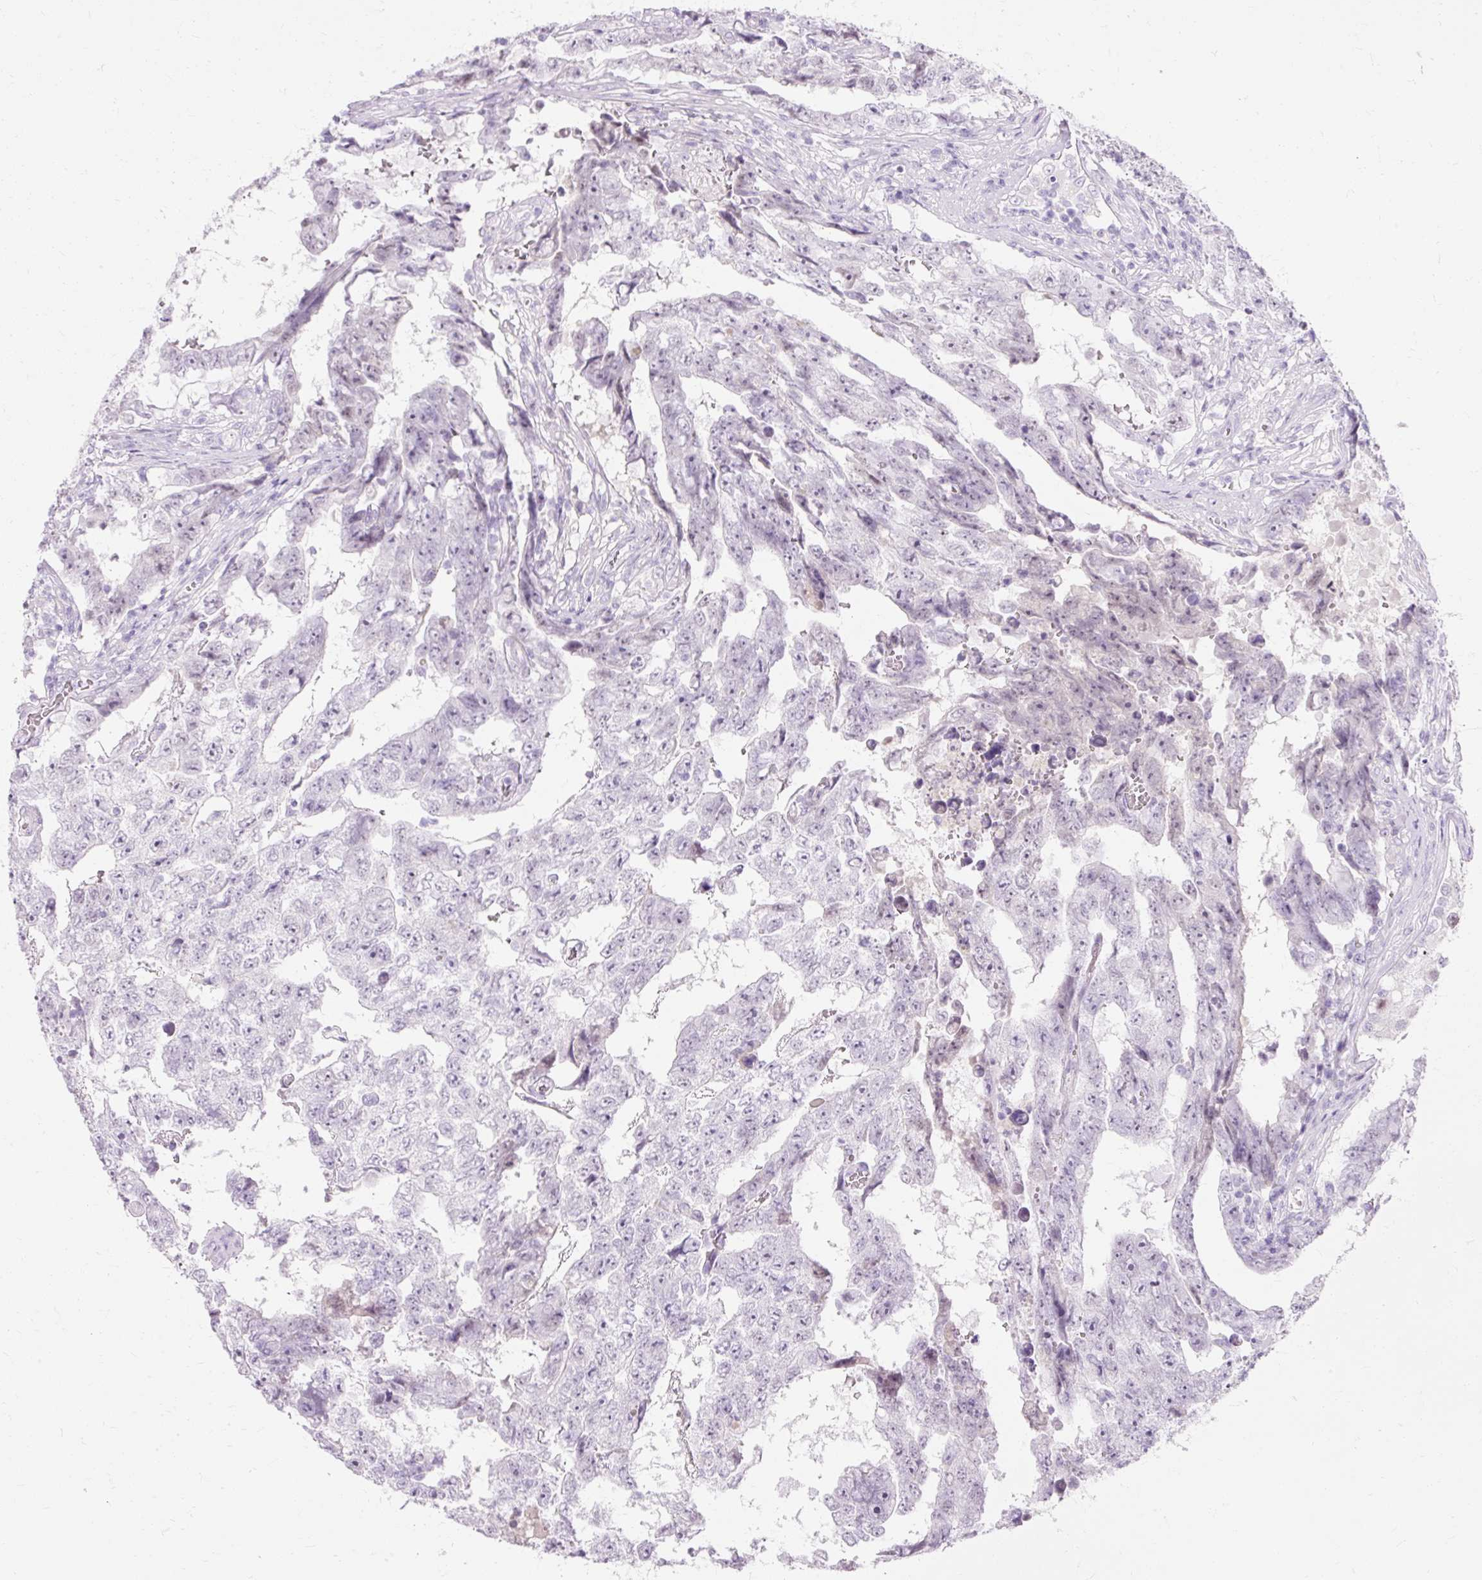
{"staining": {"intensity": "negative", "quantity": "none", "location": "none"}, "tissue": "testis cancer", "cell_type": "Tumor cells", "image_type": "cancer", "snomed": [{"axis": "morphology", "description": "Carcinoma, Embryonal, NOS"}, {"axis": "topography", "description": "Testis"}], "caption": "A high-resolution histopathology image shows IHC staining of testis cancer (embryonal carcinoma), which demonstrates no significant staining in tumor cells.", "gene": "TMEM213", "patient": {"sex": "male", "age": 25}}